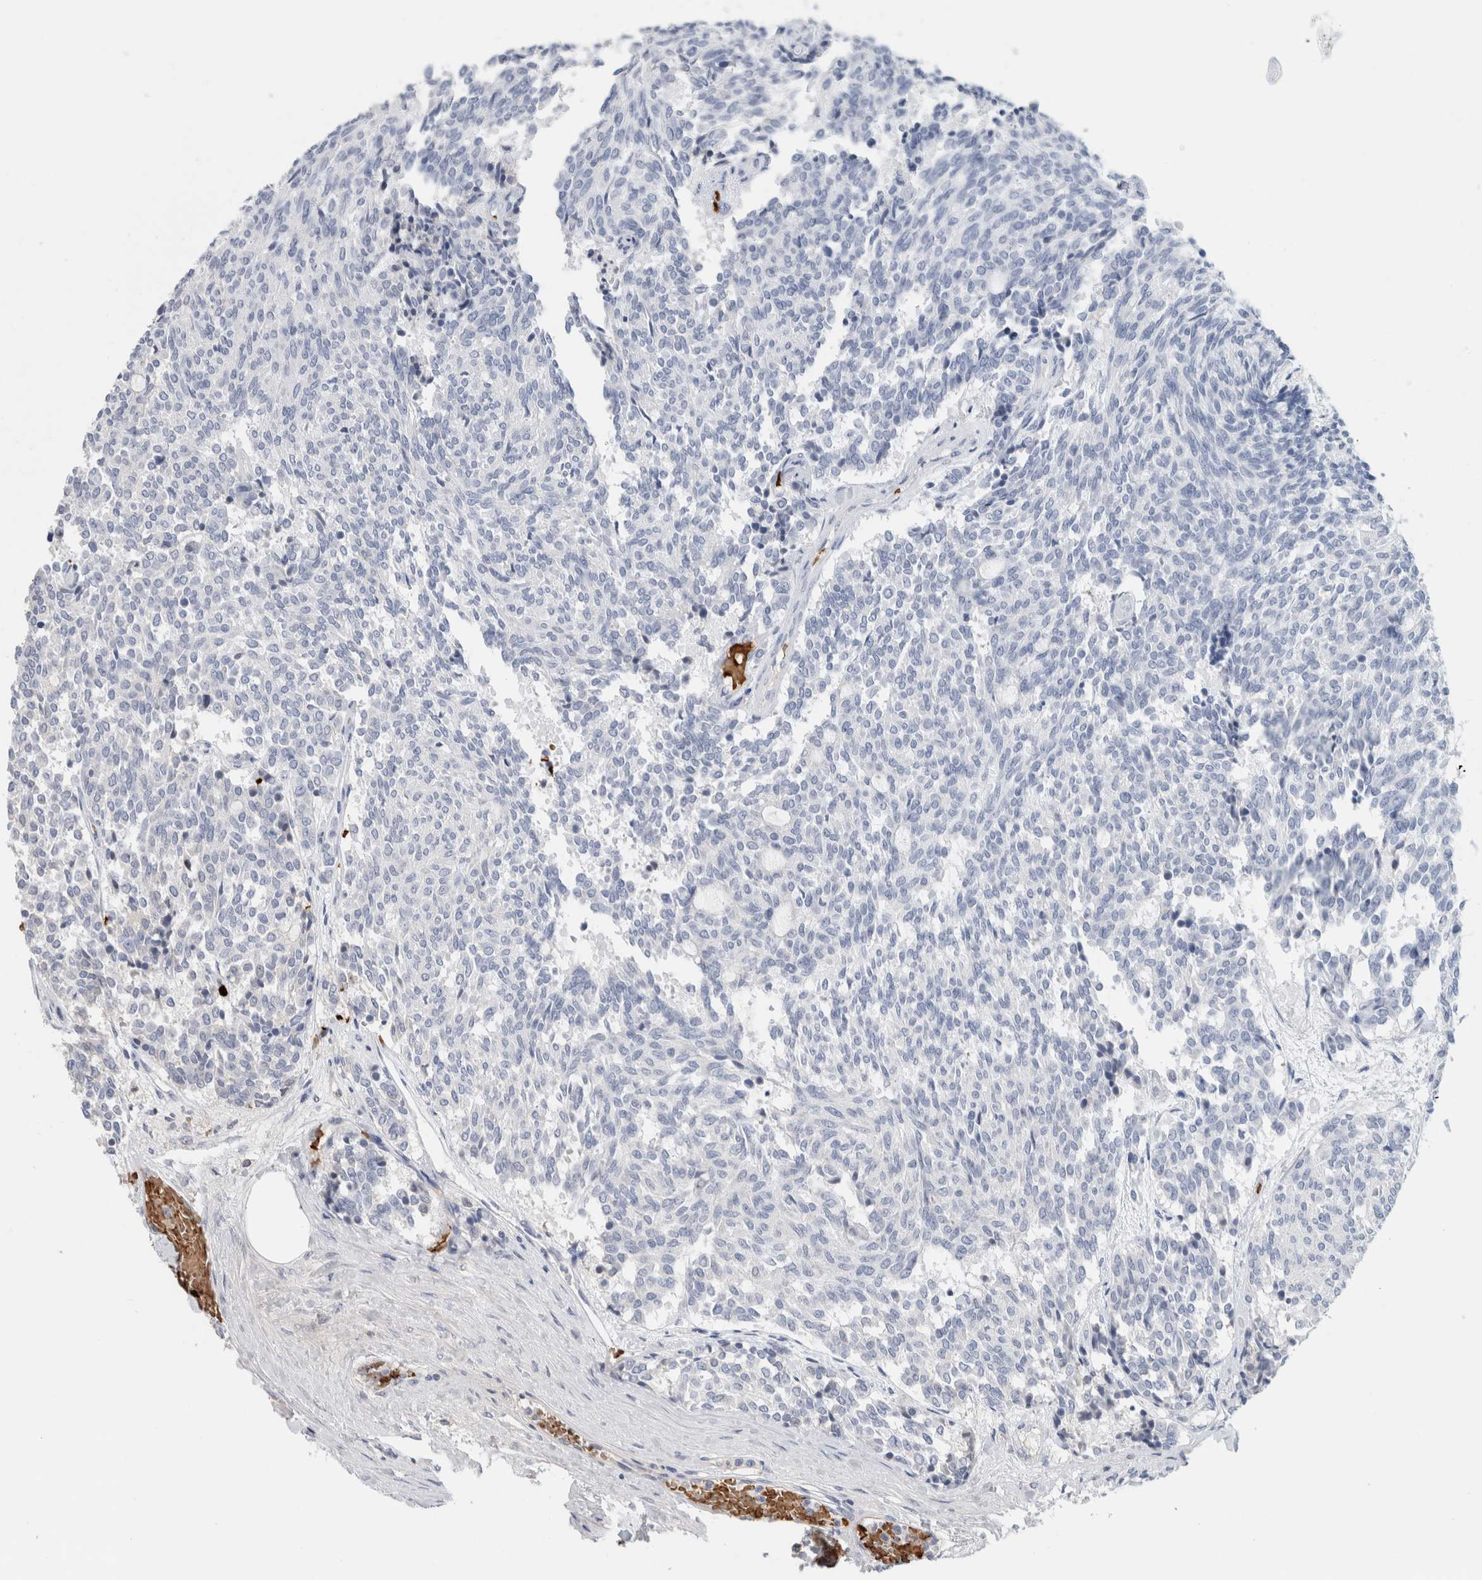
{"staining": {"intensity": "negative", "quantity": "none", "location": "none"}, "tissue": "carcinoid", "cell_type": "Tumor cells", "image_type": "cancer", "snomed": [{"axis": "morphology", "description": "Carcinoid, malignant, NOS"}, {"axis": "topography", "description": "Pancreas"}], "caption": "Image shows no significant protein expression in tumor cells of carcinoid (malignant). (Brightfield microscopy of DAB IHC at high magnification).", "gene": "CA1", "patient": {"sex": "female", "age": 54}}